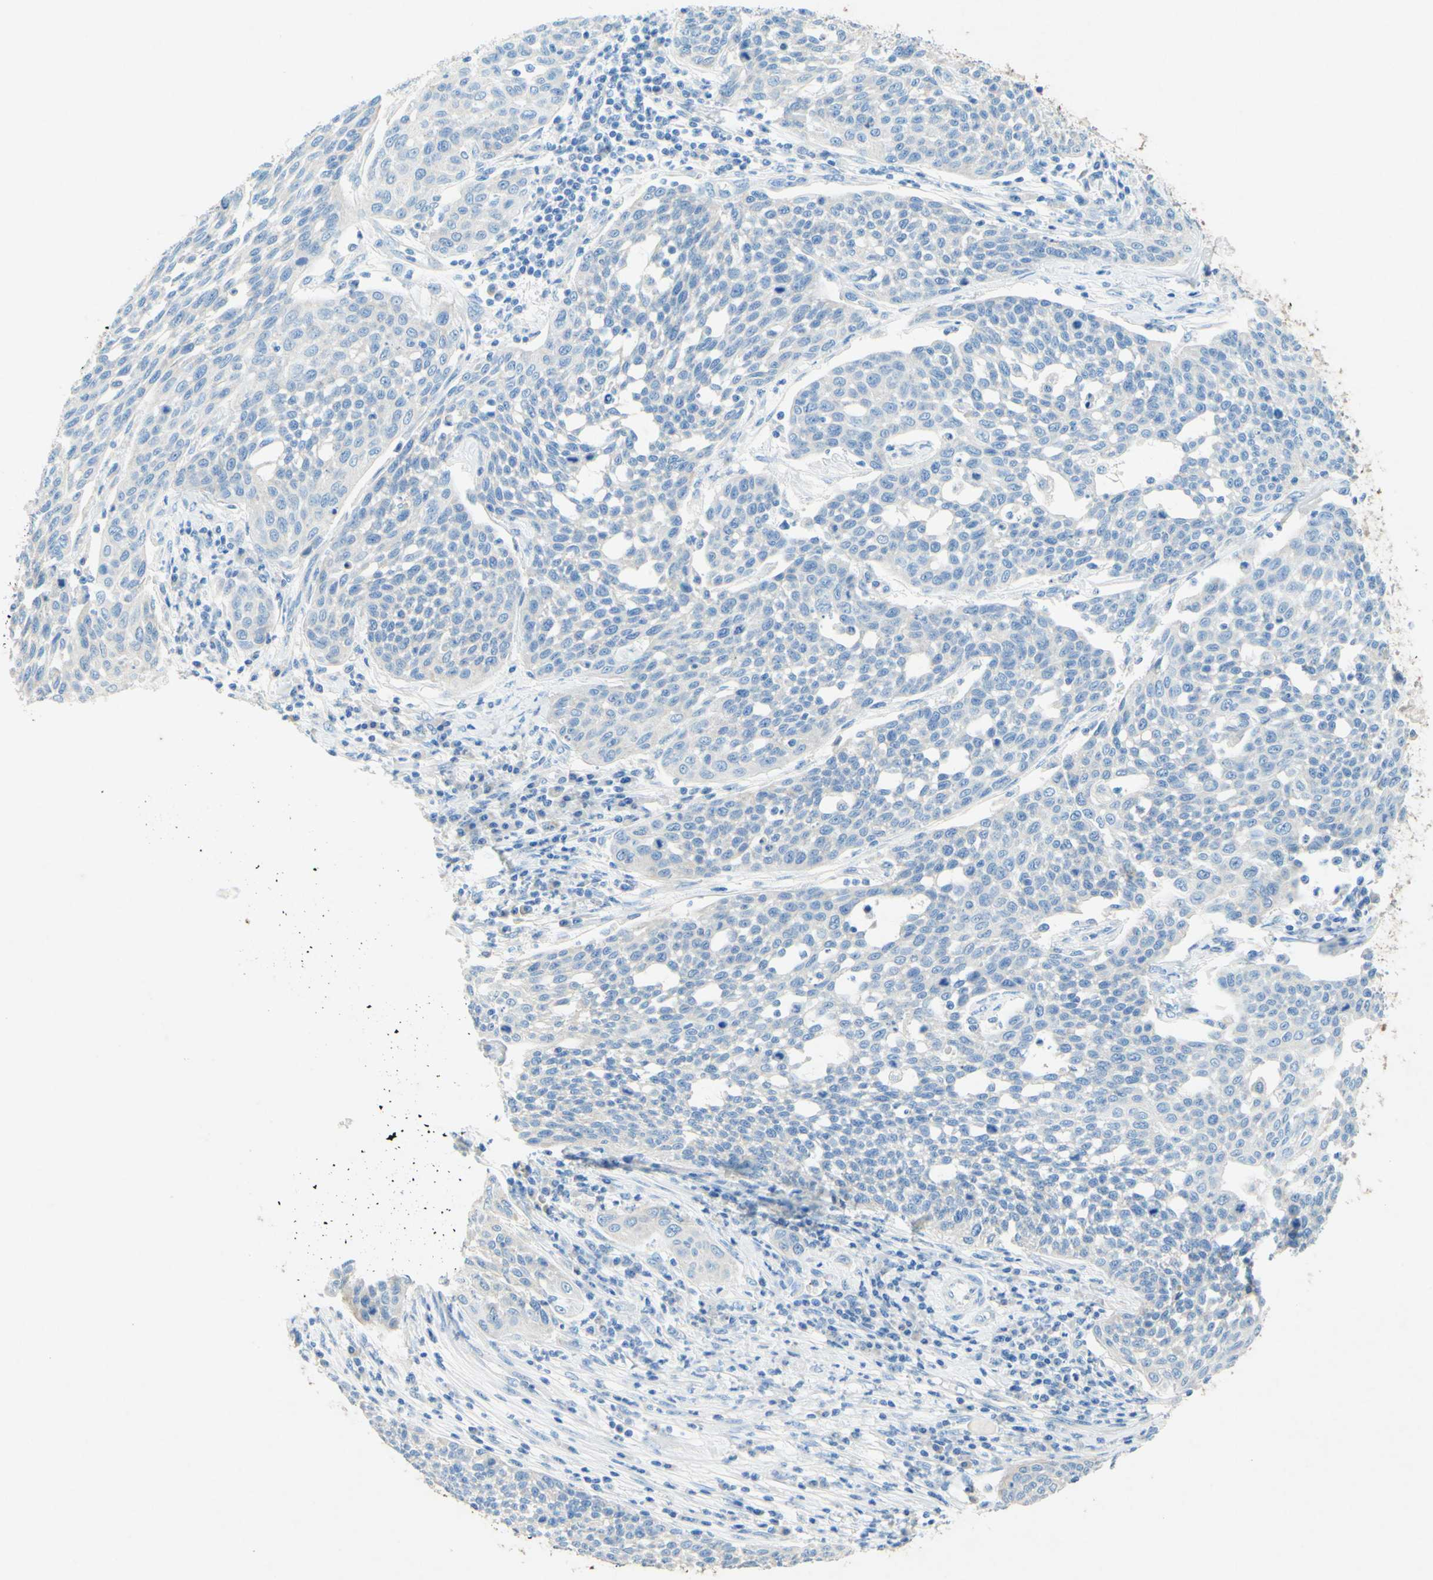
{"staining": {"intensity": "negative", "quantity": "none", "location": "none"}, "tissue": "cervical cancer", "cell_type": "Tumor cells", "image_type": "cancer", "snomed": [{"axis": "morphology", "description": "Squamous cell carcinoma, NOS"}, {"axis": "topography", "description": "Cervix"}], "caption": "An image of cervical cancer (squamous cell carcinoma) stained for a protein demonstrates no brown staining in tumor cells. (DAB (3,3'-diaminobenzidine) immunohistochemistry with hematoxylin counter stain).", "gene": "SLC46A1", "patient": {"sex": "female", "age": 34}}